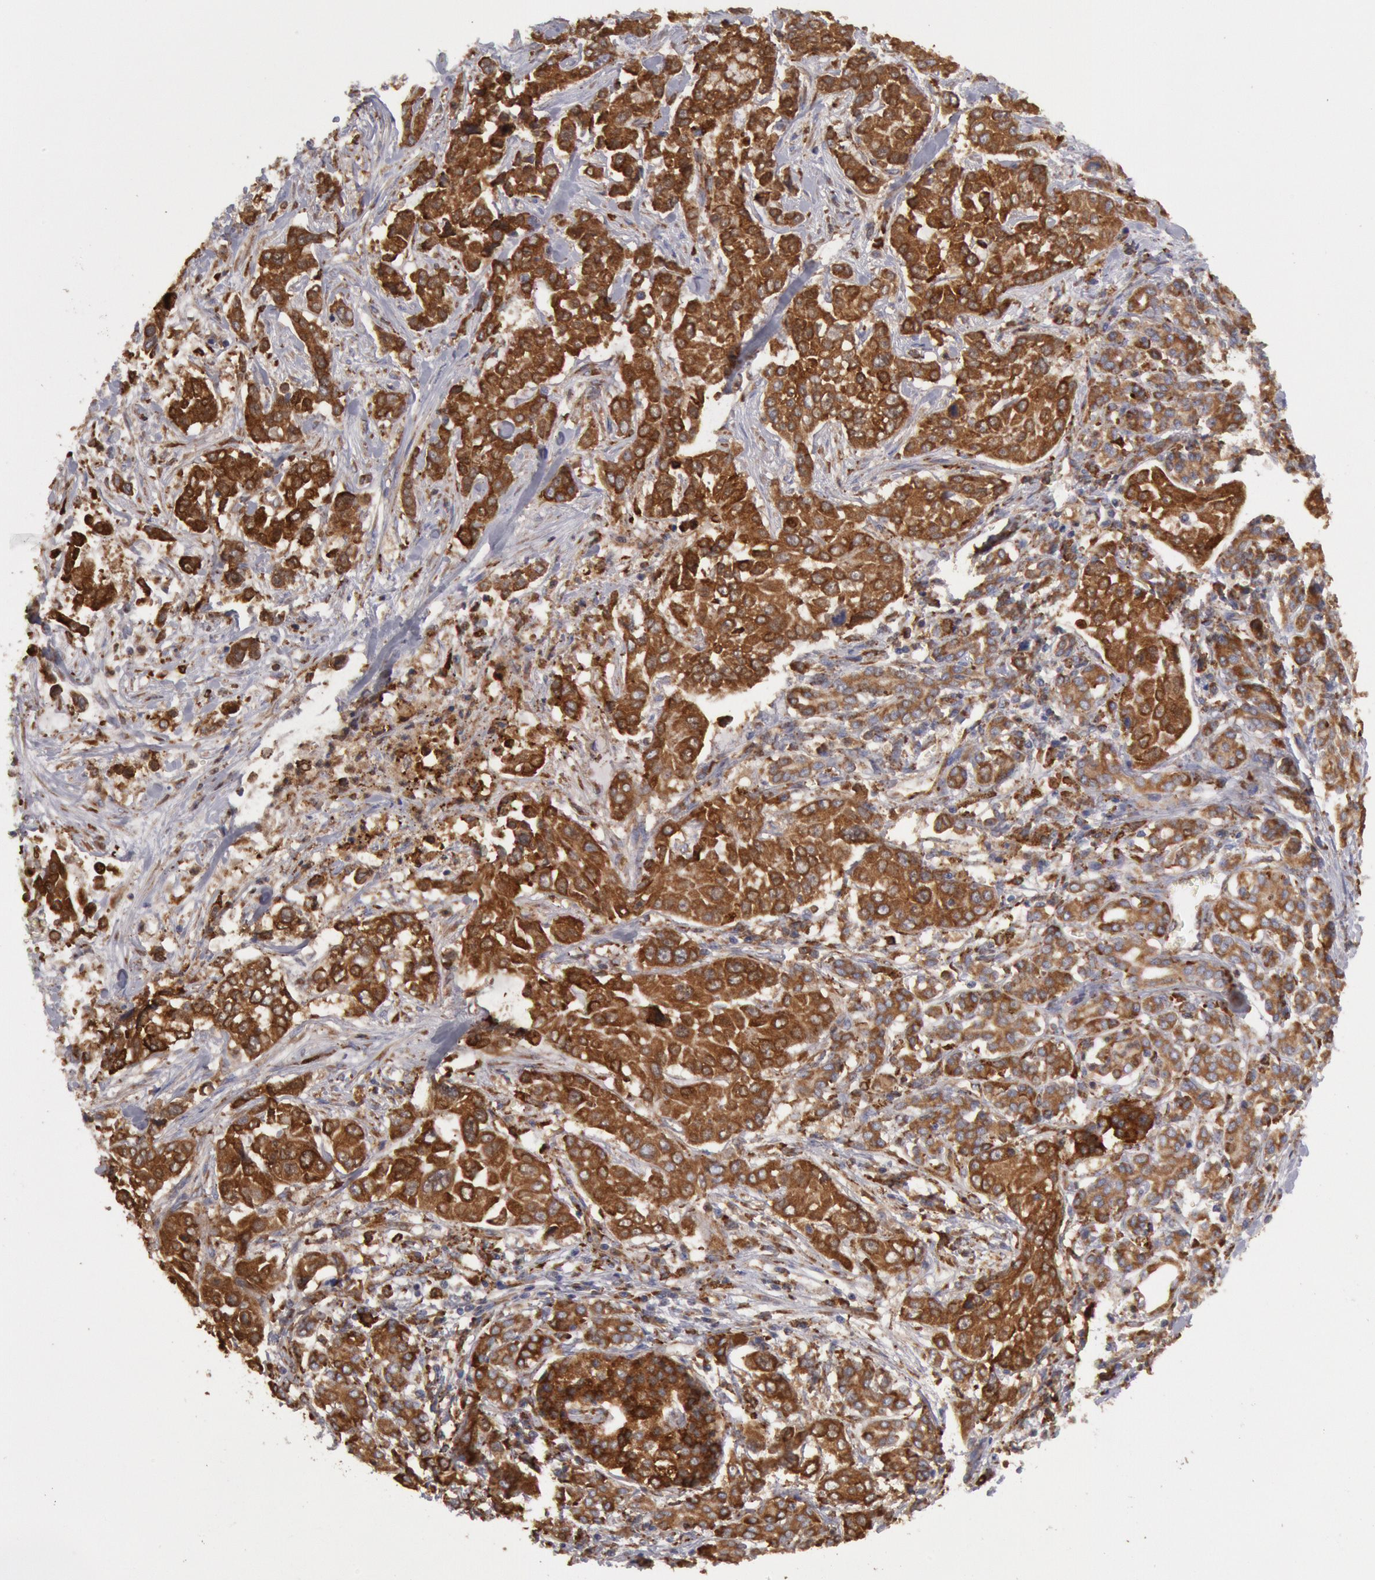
{"staining": {"intensity": "strong", "quantity": ">75%", "location": "cytoplasmic/membranous"}, "tissue": "pancreatic cancer", "cell_type": "Tumor cells", "image_type": "cancer", "snomed": [{"axis": "morphology", "description": "Adenocarcinoma, NOS"}, {"axis": "topography", "description": "Pancreas"}], "caption": "Immunohistochemistry (IHC) (DAB (3,3'-diaminobenzidine)) staining of human adenocarcinoma (pancreatic) reveals strong cytoplasmic/membranous protein expression in about >75% of tumor cells.", "gene": "ERP44", "patient": {"sex": "female", "age": 52}}